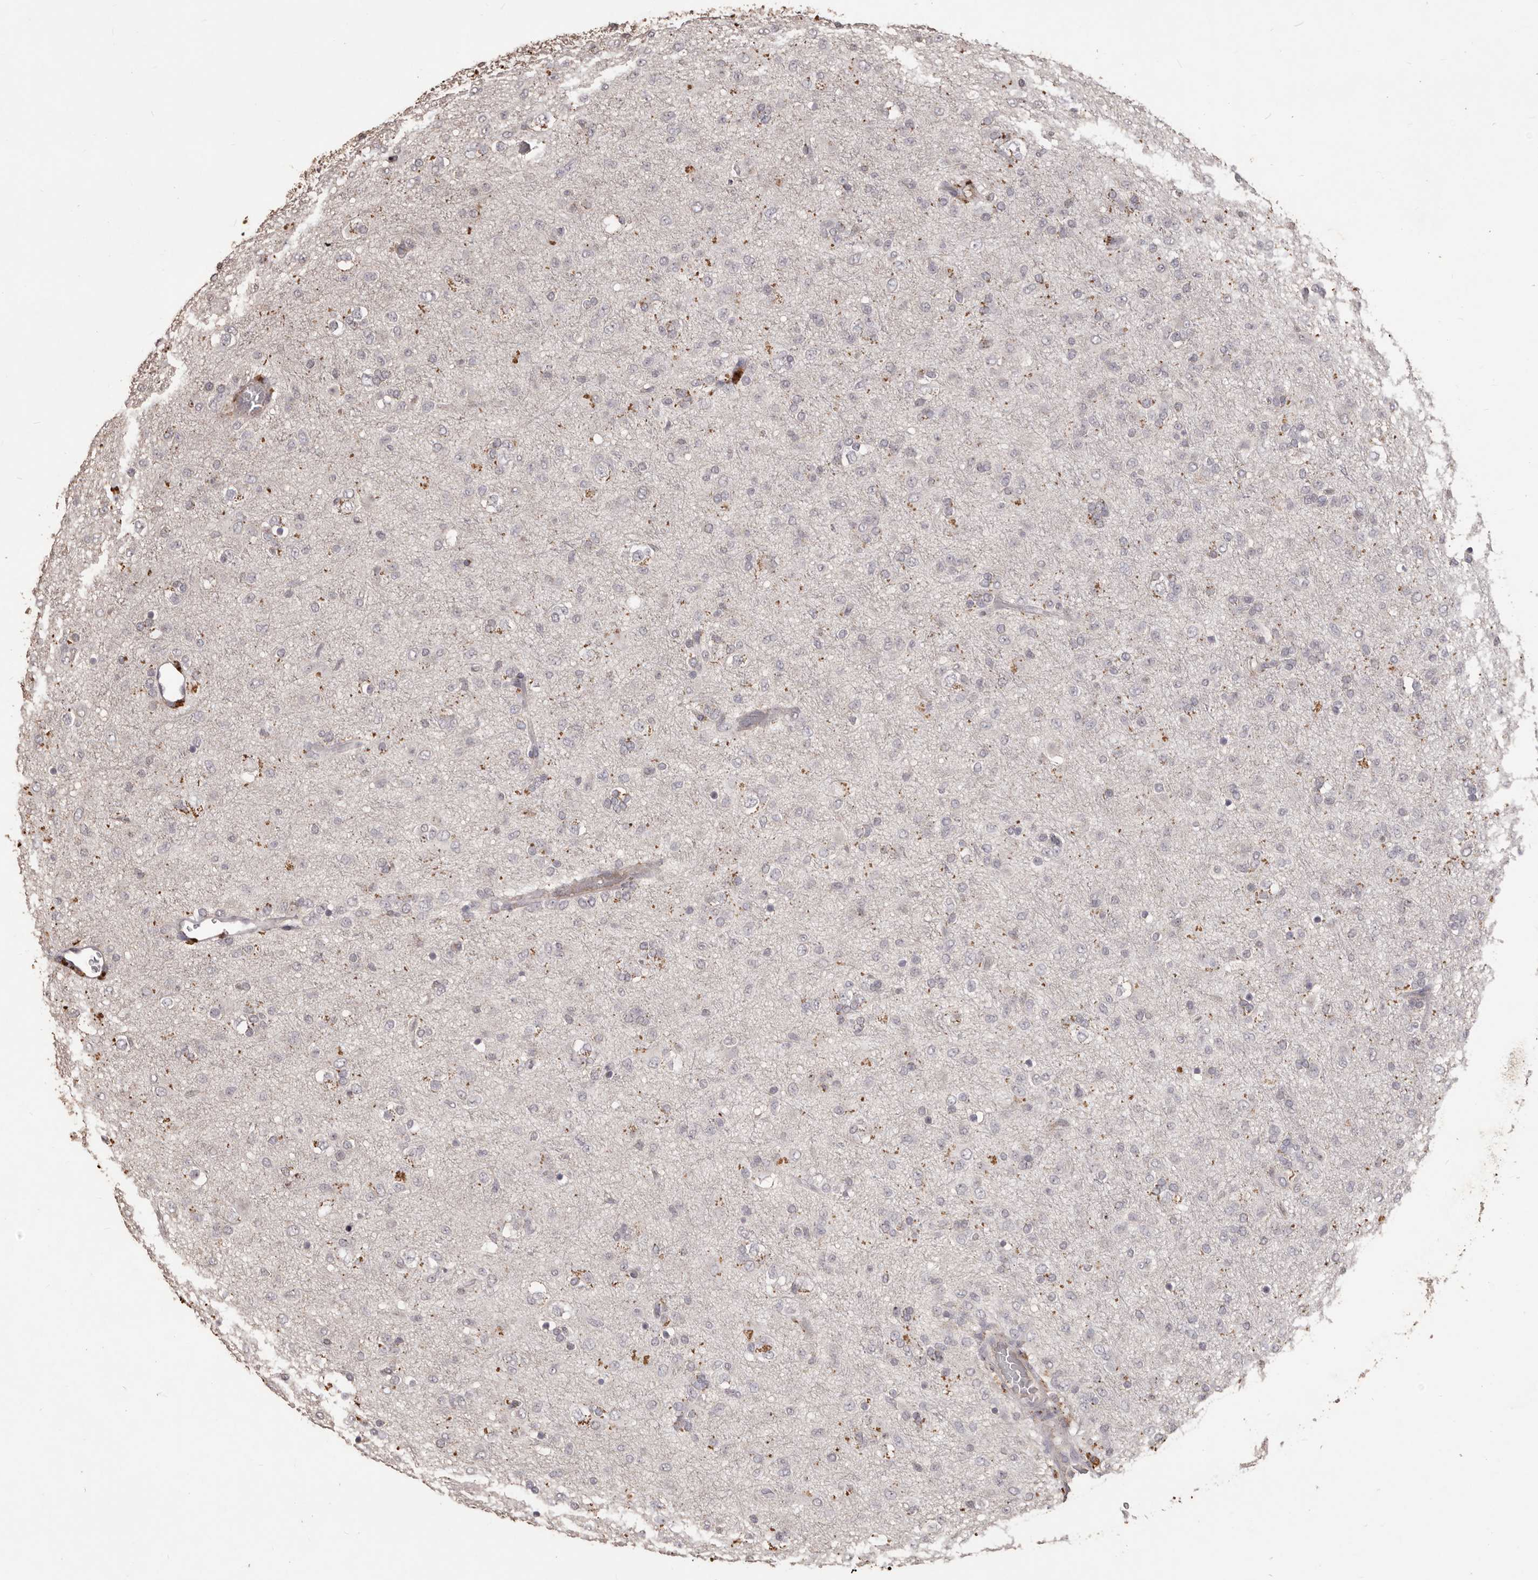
{"staining": {"intensity": "negative", "quantity": "none", "location": "none"}, "tissue": "glioma", "cell_type": "Tumor cells", "image_type": "cancer", "snomed": [{"axis": "morphology", "description": "Glioma, malignant, Low grade"}, {"axis": "topography", "description": "Brain"}], "caption": "Tumor cells are negative for brown protein staining in malignant glioma (low-grade).", "gene": "PRSS27", "patient": {"sex": "male", "age": 65}}